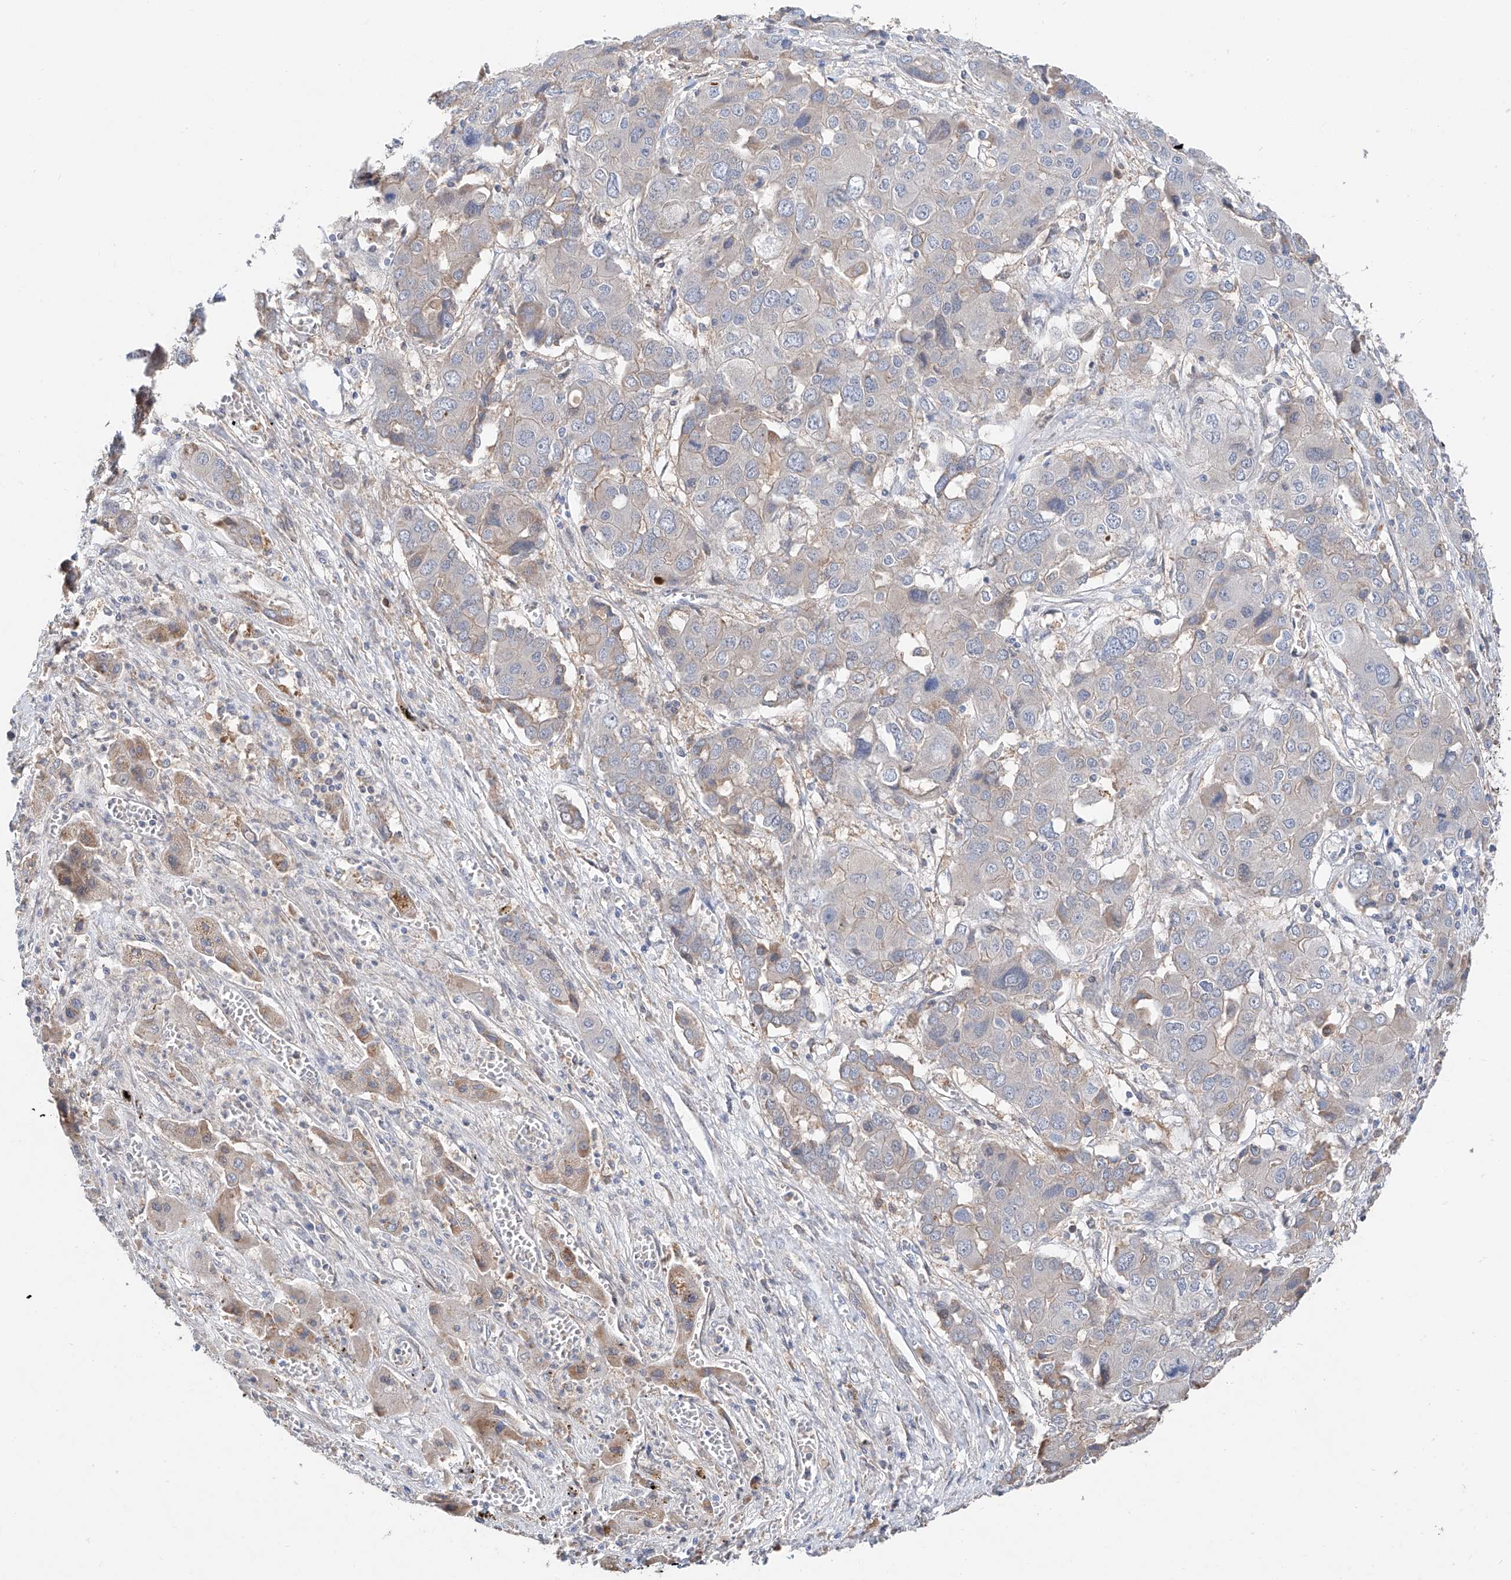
{"staining": {"intensity": "negative", "quantity": "none", "location": "none"}, "tissue": "liver cancer", "cell_type": "Tumor cells", "image_type": "cancer", "snomed": [{"axis": "morphology", "description": "Cholangiocarcinoma"}, {"axis": "topography", "description": "Liver"}], "caption": "Immunohistochemistry of liver cancer (cholangiocarcinoma) exhibits no positivity in tumor cells.", "gene": "FUCA2", "patient": {"sex": "male", "age": 67}}